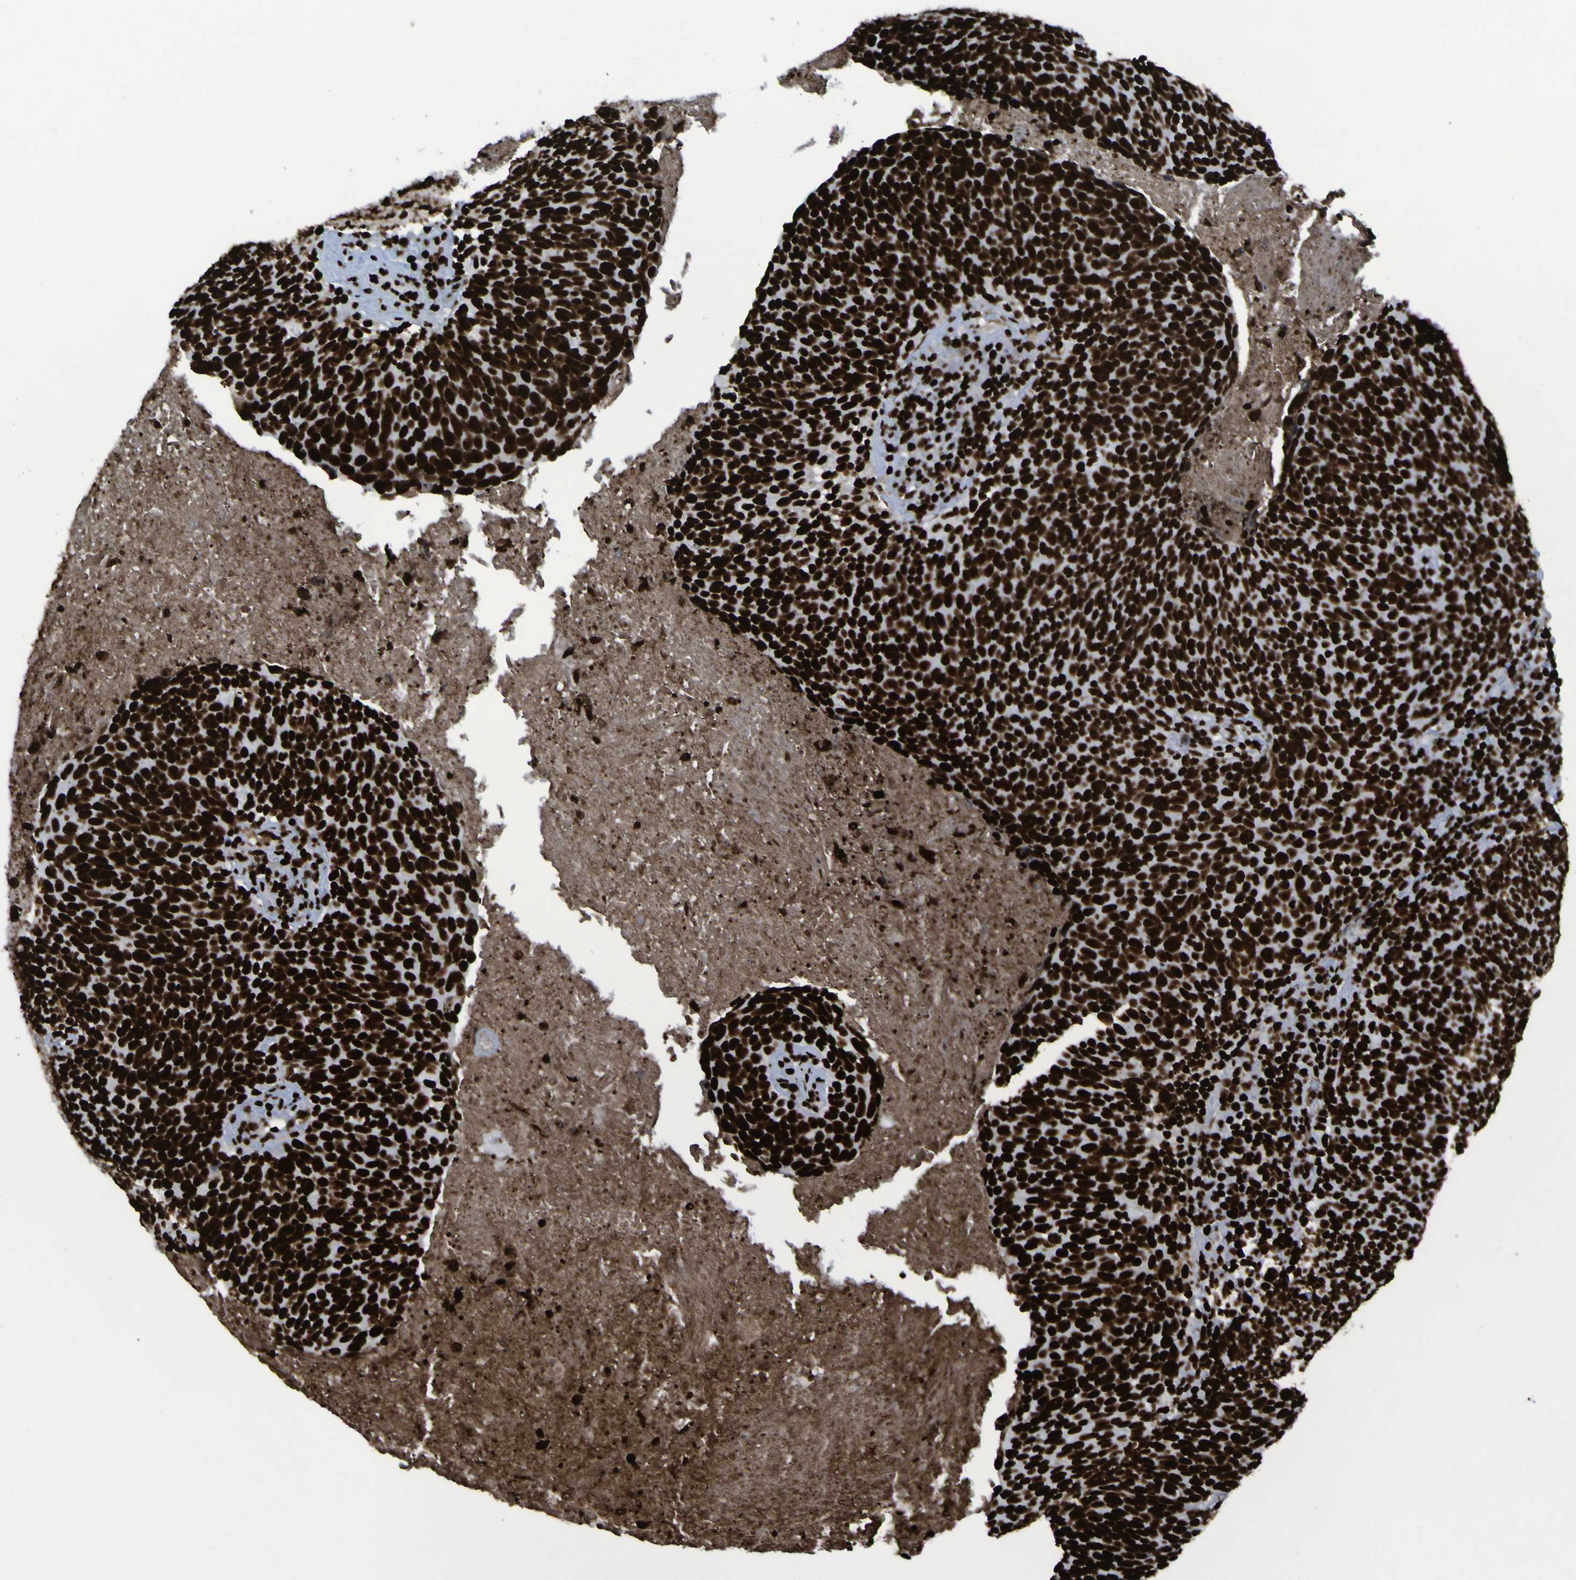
{"staining": {"intensity": "strong", "quantity": ">75%", "location": "nuclear"}, "tissue": "head and neck cancer", "cell_type": "Tumor cells", "image_type": "cancer", "snomed": [{"axis": "morphology", "description": "Squamous cell carcinoma, NOS"}, {"axis": "morphology", "description": "Squamous cell carcinoma, metastatic, NOS"}, {"axis": "topography", "description": "Lymph node"}, {"axis": "topography", "description": "Head-Neck"}], "caption": "A brown stain shows strong nuclear positivity of a protein in human head and neck cancer (metastatic squamous cell carcinoma) tumor cells.", "gene": "NPM1", "patient": {"sex": "male", "age": 62}}